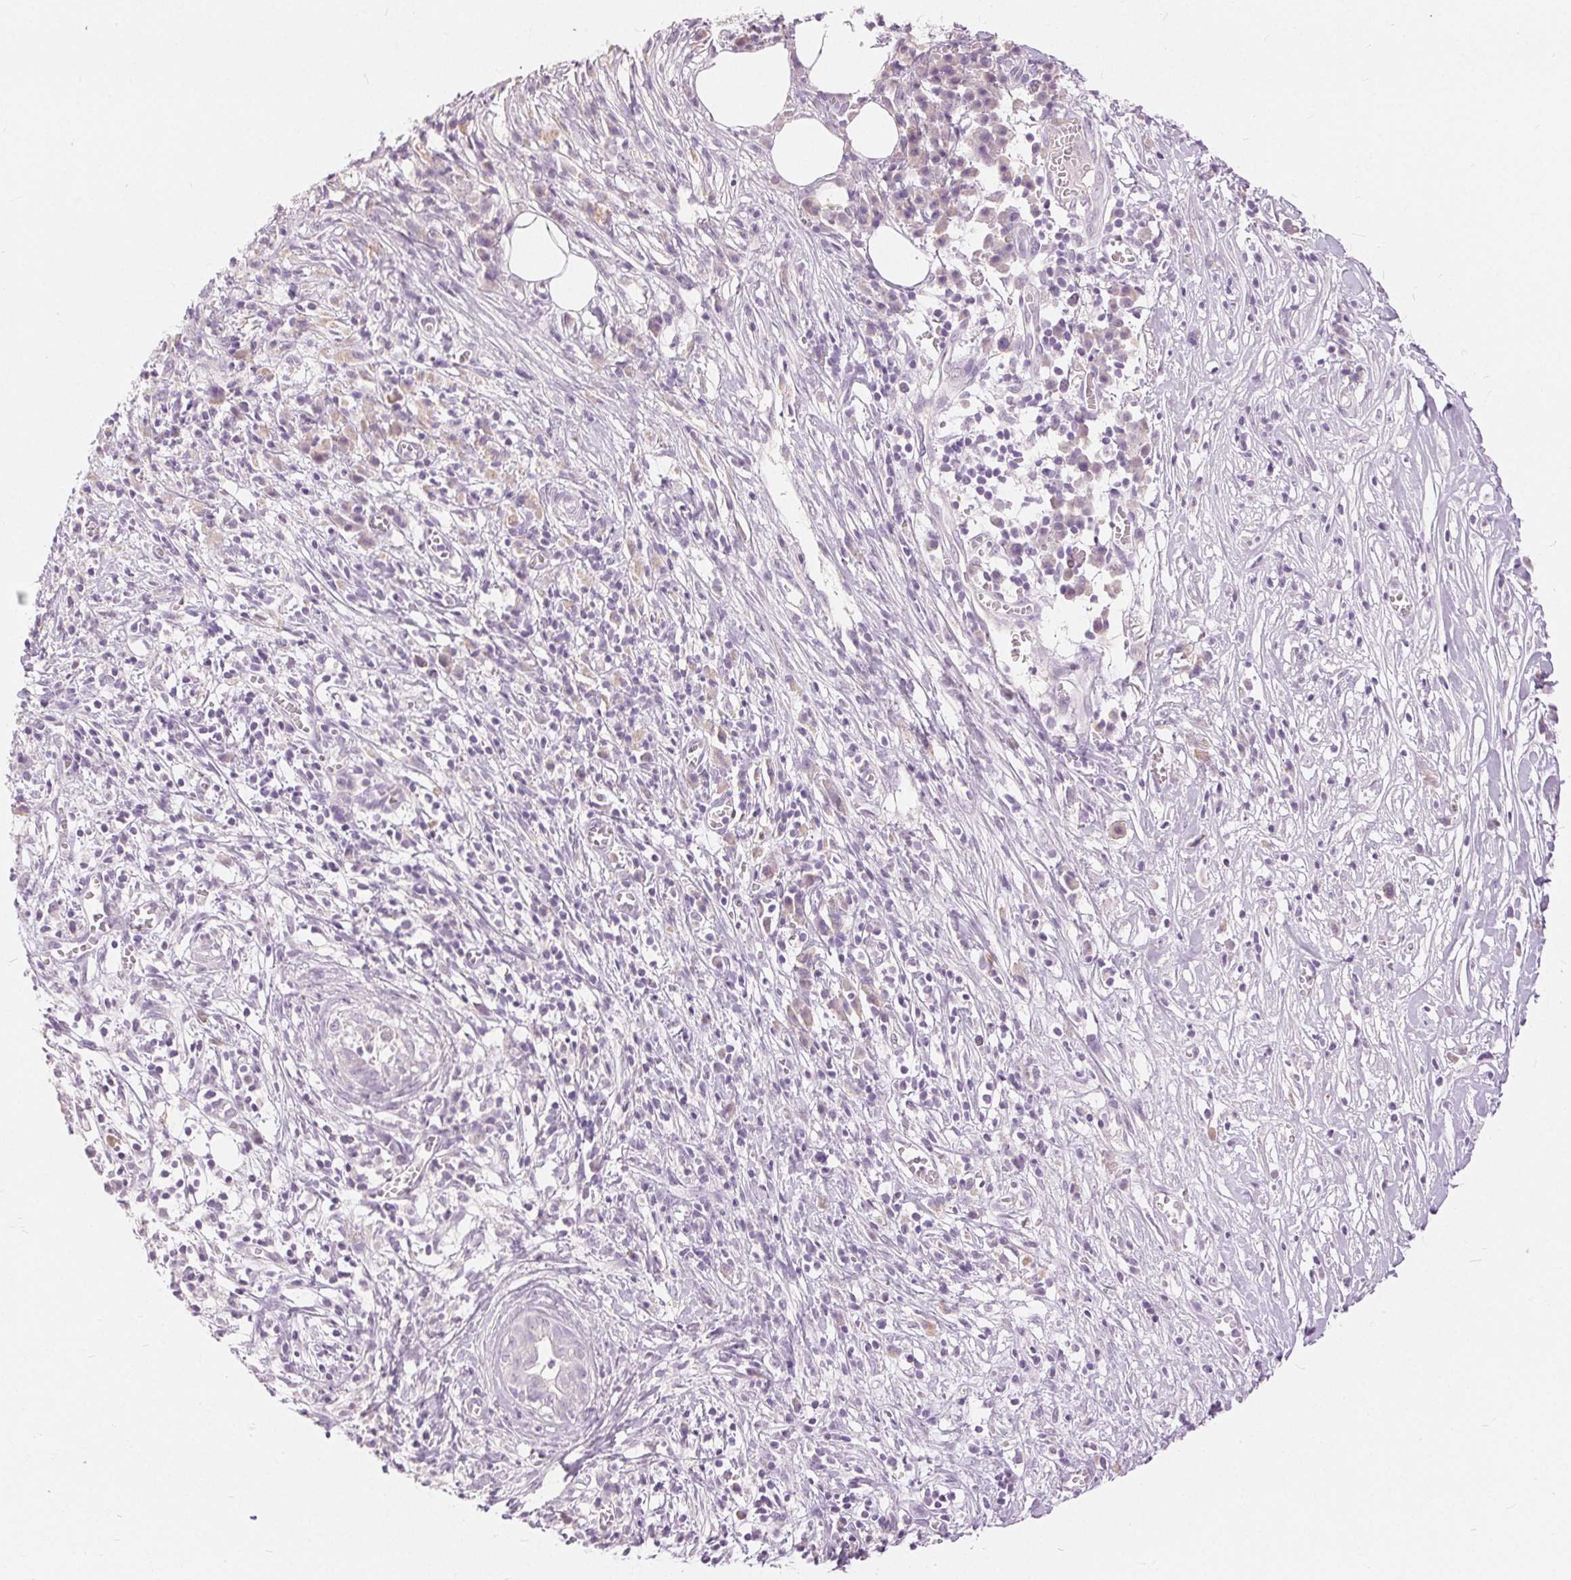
{"staining": {"intensity": "negative", "quantity": "none", "location": "none"}, "tissue": "pancreatic cancer", "cell_type": "Tumor cells", "image_type": "cancer", "snomed": [{"axis": "morphology", "description": "Adenocarcinoma, NOS"}, {"axis": "topography", "description": "Pancreas"}], "caption": "The immunohistochemistry (IHC) image has no significant positivity in tumor cells of pancreatic adenocarcinoma tissue.", "gene": "DSG3", "patient": {"sex": "male", "age": 61}}